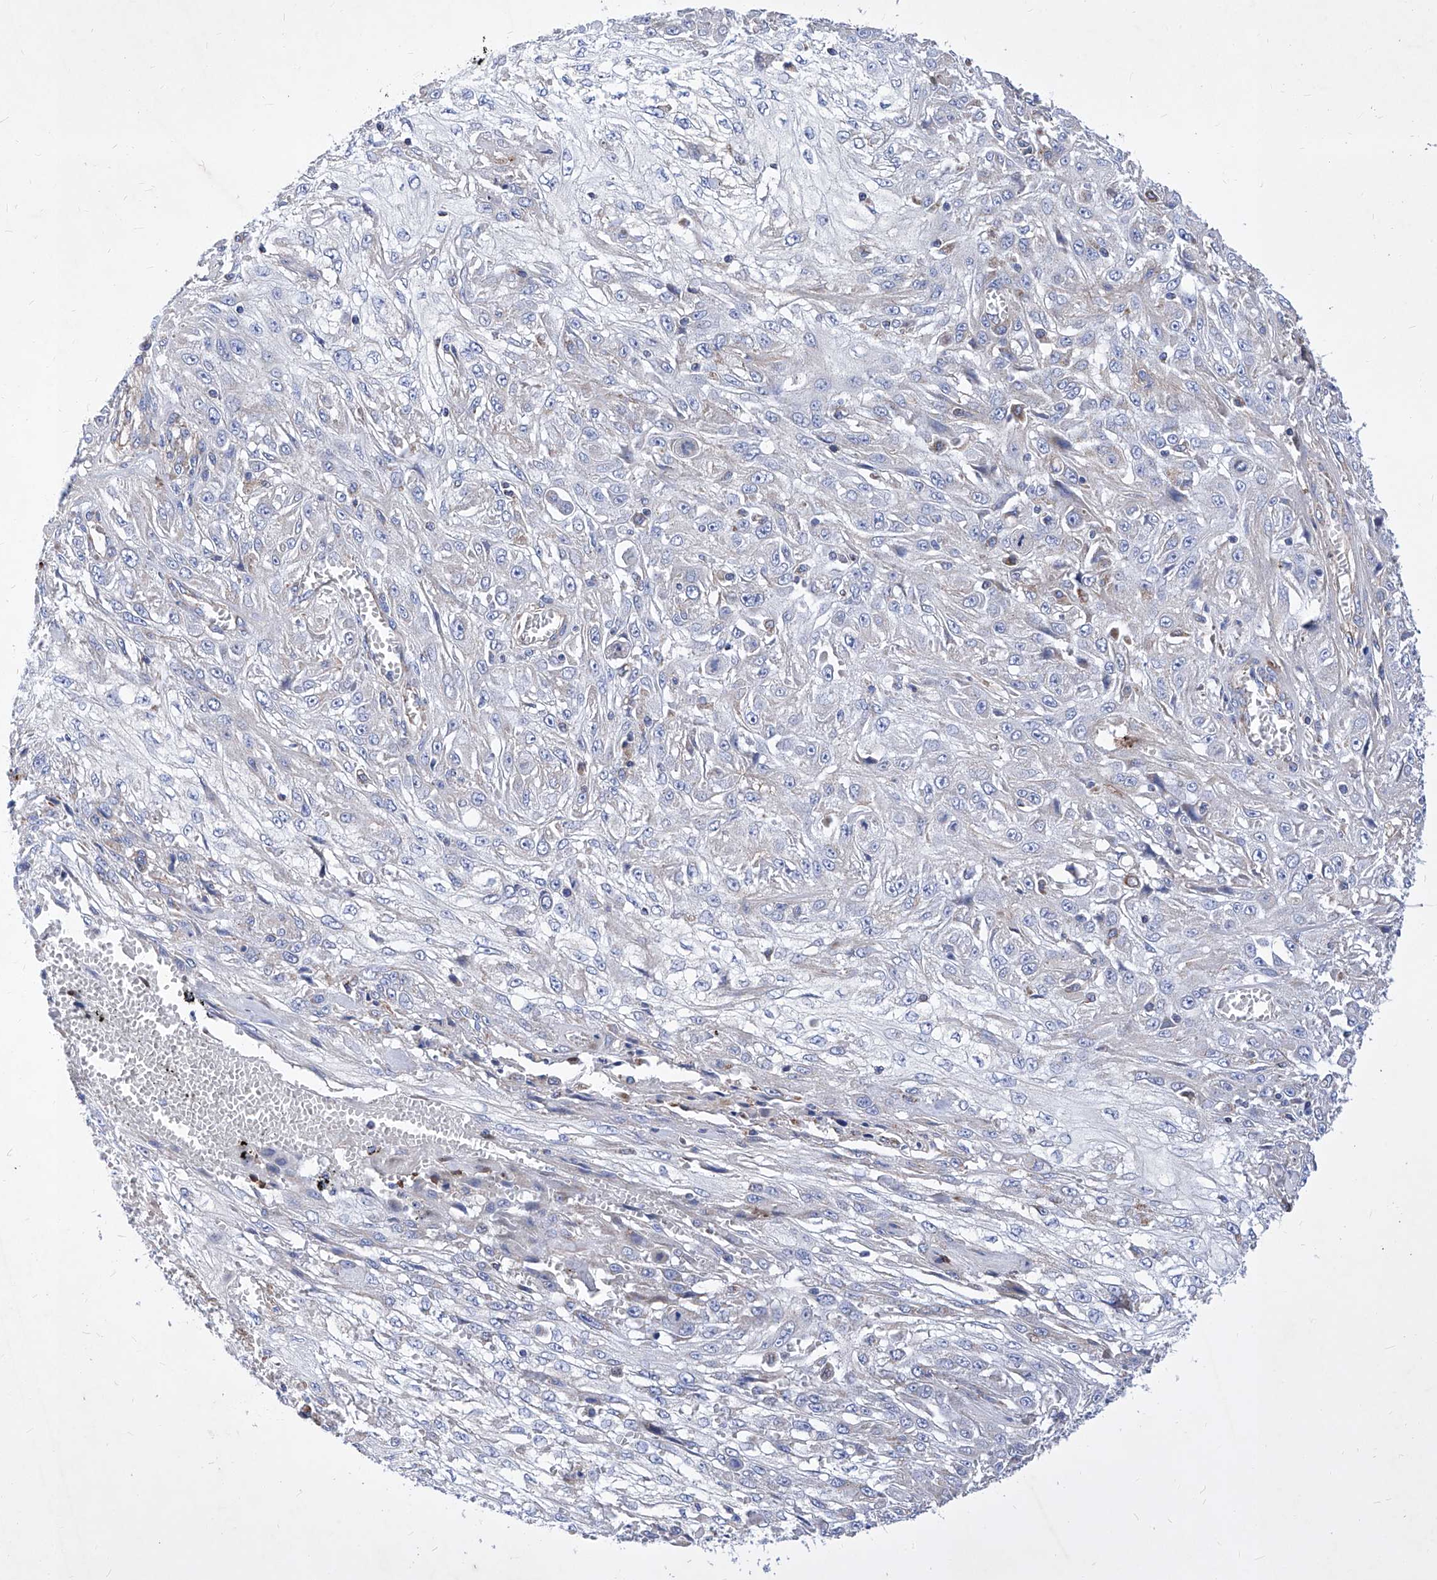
{"staining": {"intensity": "negative", "quantity": "none", "location": "none"}, "tissue": "skin cancer", "cell_type": "Tumor cells", "image_type": "cancer", "snomed": [{"axis": "morphology", "description": "Squamous cell carcinoma, NOS"}, {"axis": "morphology", "description": "Squamous cell carcinoma, metastatic, NOS"}, {"axis": "topography", "description": "Skin"}, {"axis": "topography", "description": "Lymph node"}], "caption": "An IHC image of metastatic squamous cell carcinoma (skin) is shown. There is no staining in tumor cells of metastatic squamous cell carcinoma (skin). The staining was performed using DAB (3,3'-diaminobenzidine) to visualize the protein expression in brown, while the nuclei were stained in blue with hematoxylin (Magnification: 20x).", "gene": "HRNR", "patient": {"sex": "male", "age": 75}}